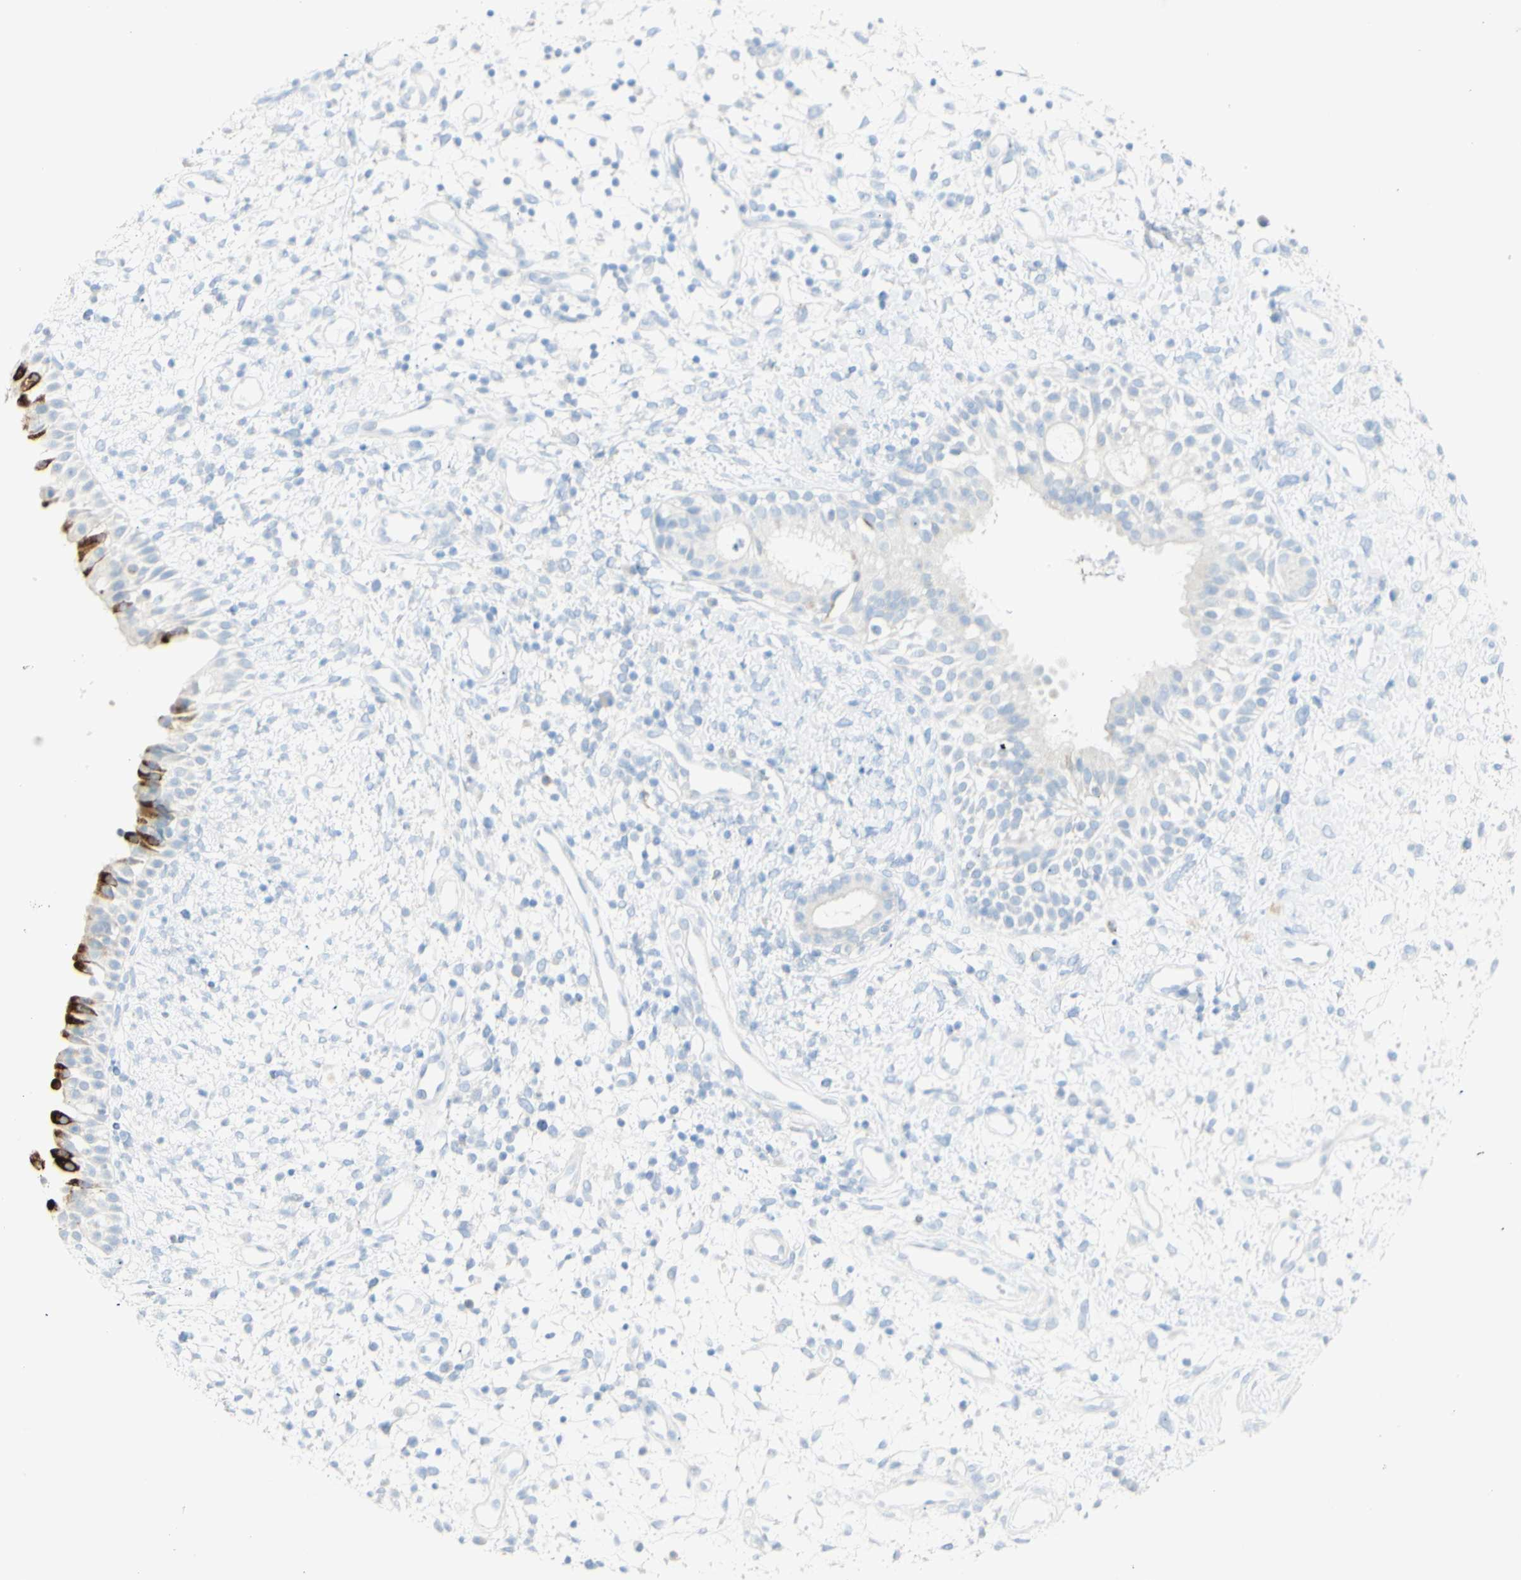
{"staining": {"intensity": "strong", "quantity": "<25%", "location": "cytoplasmic/membranous"}, "tissue": "nasopharynx", "cell_type": "Respiratory epithelial cells", "image_type": "normal", "snomed": [{"axis": "morphology", "description": "Normal tissue, NOS"}, {"axis": "topography", "description": "Nasopharynx"}], "caption": "Nasopharynx stained with DAB IHC displays medium levels of strong cytoplasmic/membranous positivity in about <25% of respiratory epithelial cells. The staining is performed using DAB (3,3'-diaminobenzidine) brown chromogen to label protein expression. The nuclei are counter-stained blue using hematoxylin.", "gene": "LETM1", "patient": {"sex": "male", "age": 22}}